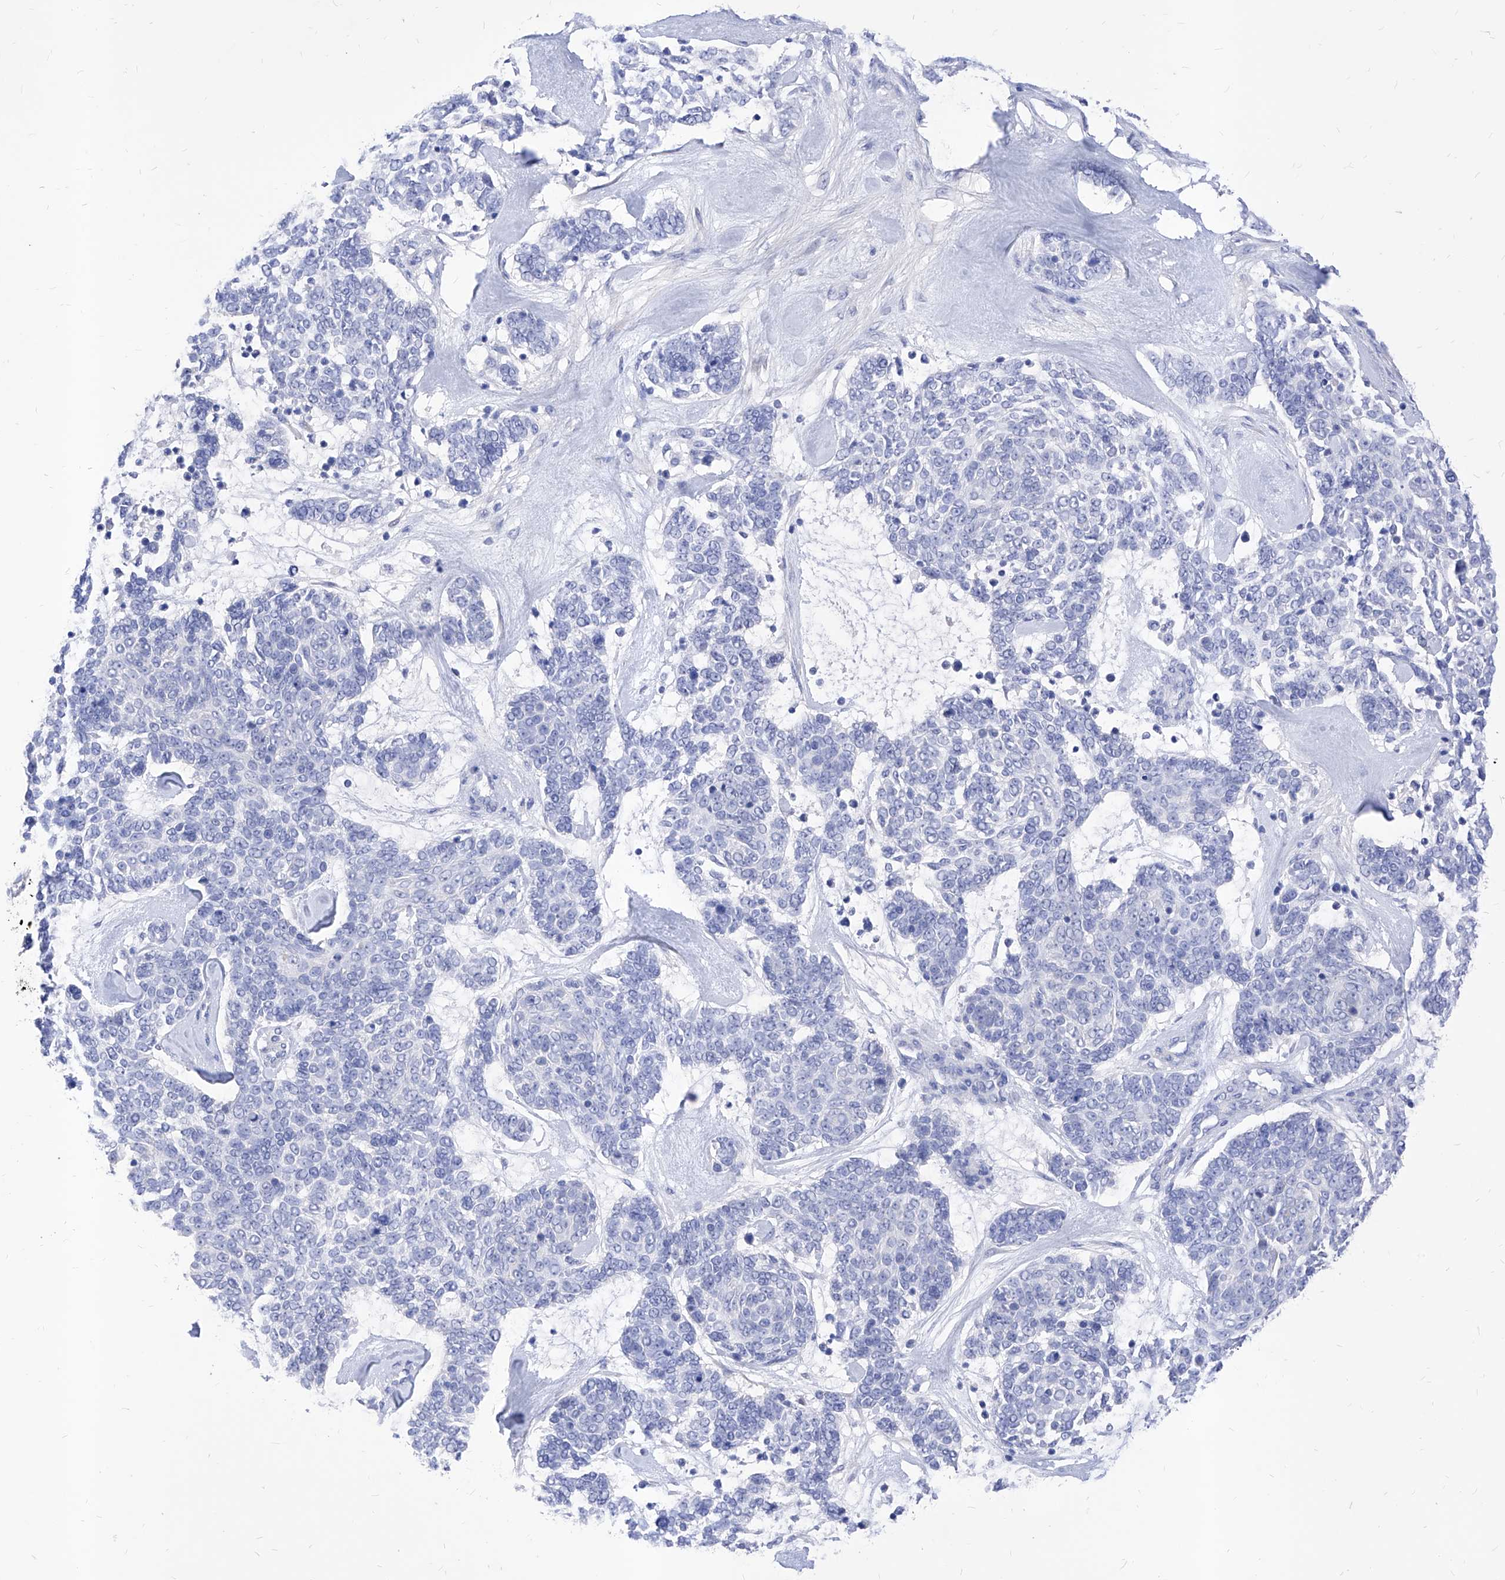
{"staining": {"intensity": "negative", "quantity": "none", "location": "none"}, "tissue": "skin cancer", "cell_type": "Tumor cells", "image_type": "cancer", "snomed": [{"axis": "morphology", "description": "Basal cell carcinoma"}, {"axis": "topography", "description": "Skin"}], "caption": "Histopathology image shows no significant protein staining in tumor cells of skin cancer (basal cell carcinoma). (Brightfield microscopy of DAB (3,3'-diaminobenzidine) immunohistochemistry (IHC) at high magnification).", "gene": "VAX1", "patient": {"sex": "female", "age": 81}}